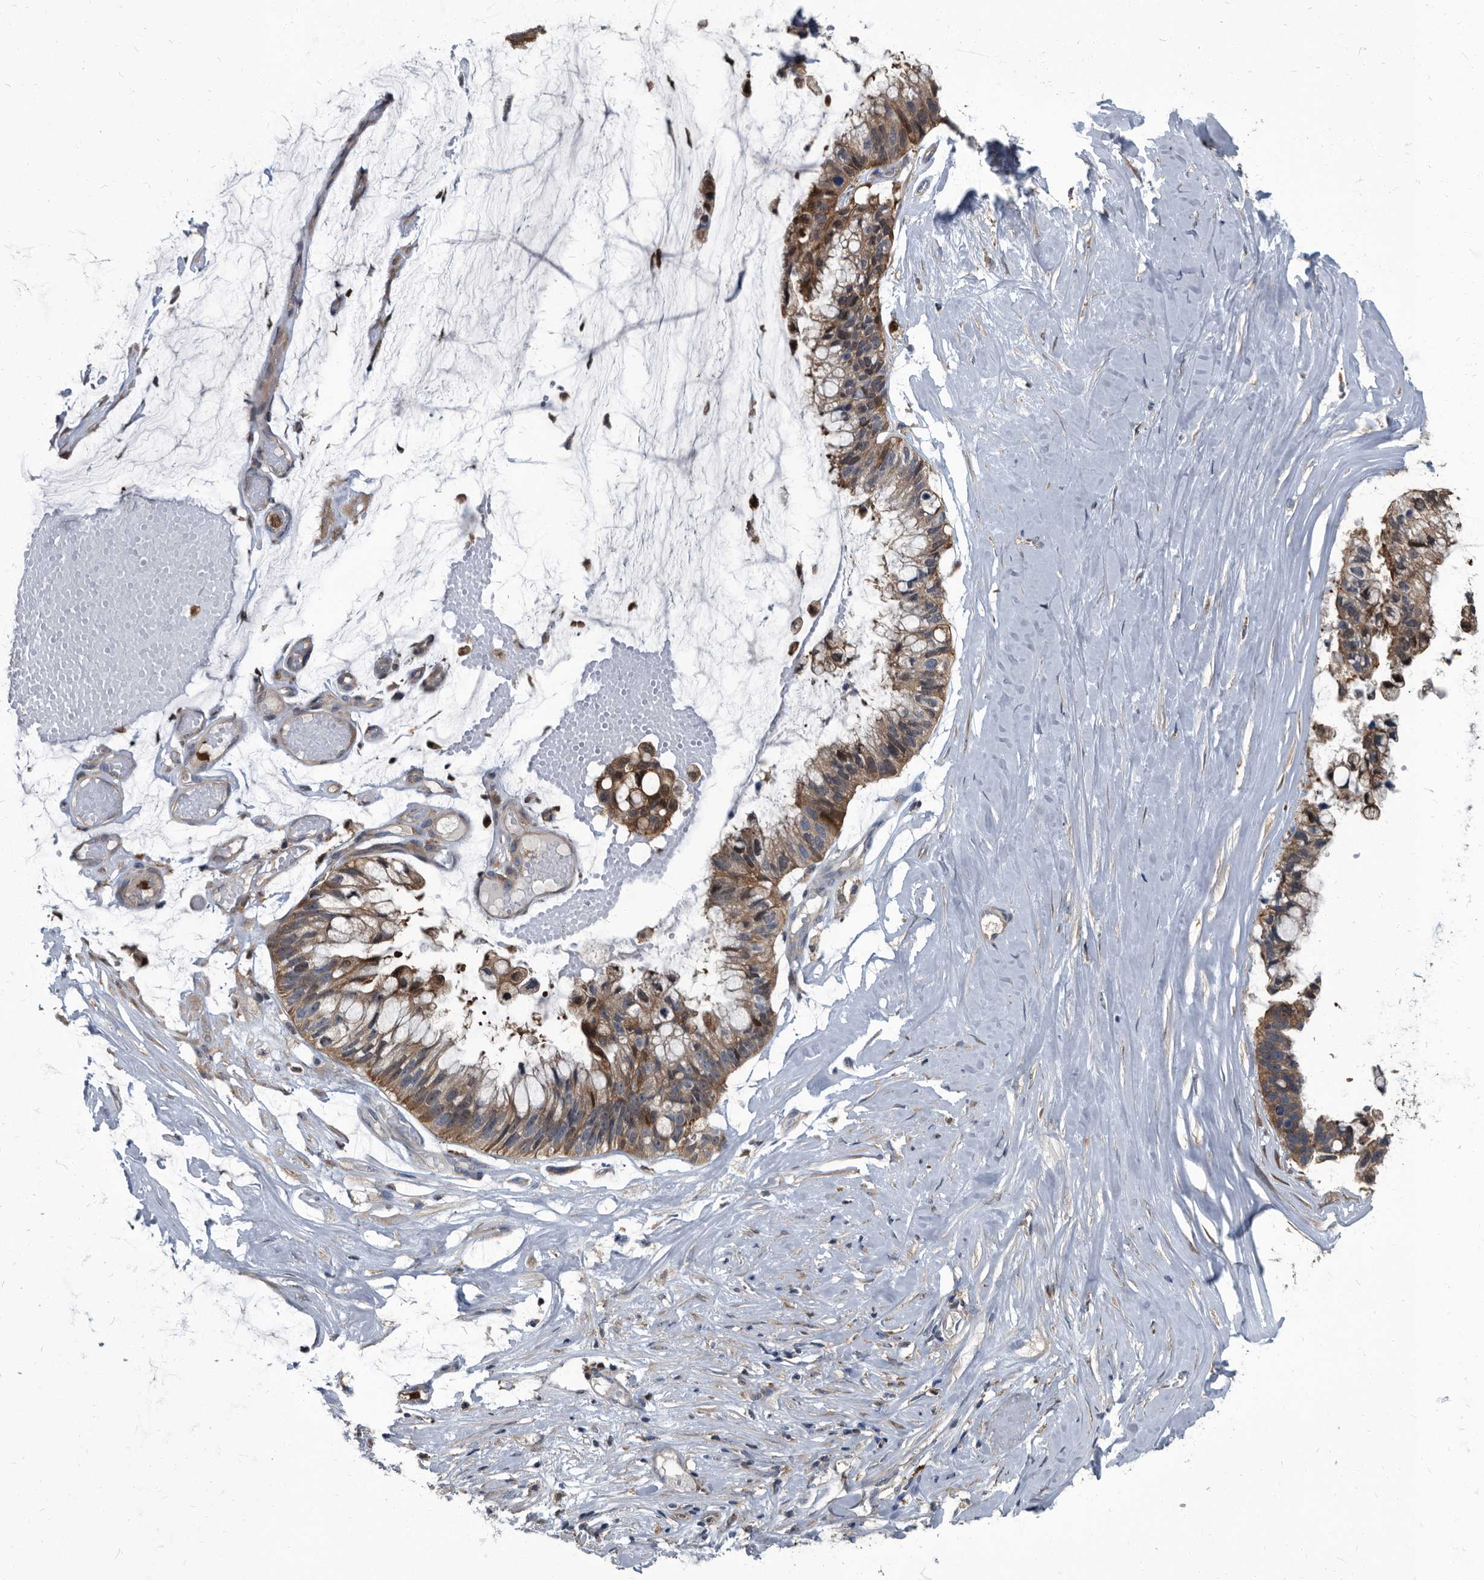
{"staining": {"intensity": "moderate", "quantity": ">75%", "location": "cytoplasmic/membranous"}, "tissue": "ovarian cancer", "cell_type": "Tumor cells", "image_type": "cancer", "snomed": [{"axis": "morphology", "description": "Cystadenocarcinoma, mucinous, NOS"}, {"axis": "topography", "description": "Ovary"}], "caption": "This micrograph shows IHC staining of human mucinous cystadenocarcinoma (ovarian), with medium moderate cytoplasmic/membranous positivity in about >75% of tumor cells.", "gene": "CDV3", "patient": {"sex": "female", "age": 39}}